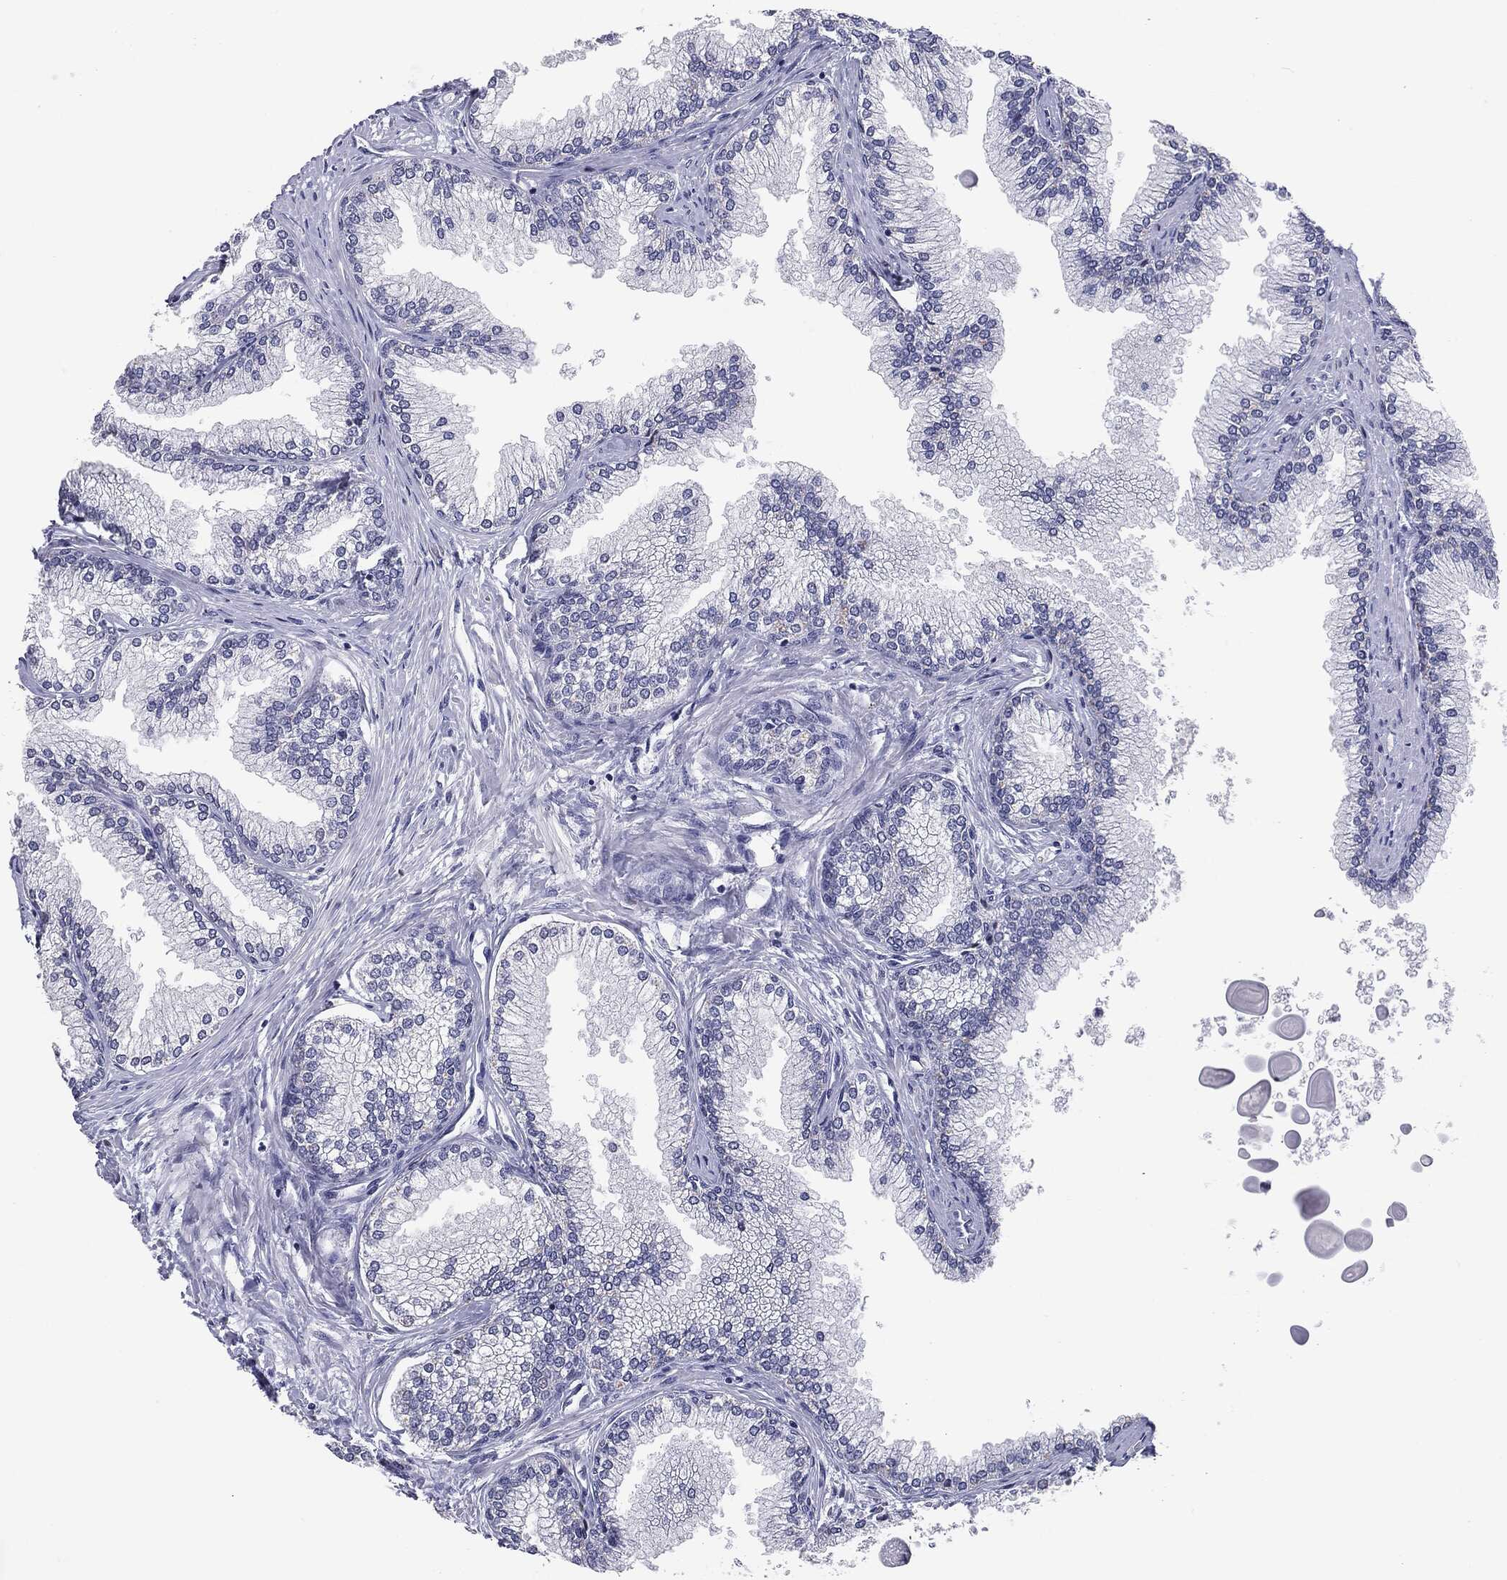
{"staining": {"intensity": "strong", "quantity": "<25%", "location": "cytoplasmic/membranous,nuclear"}, "tissue": "prostate", "cell_type": "Glandular cells", "image_type": "normal", "snomed": [{"axis": "morphology", "description": "Normal tissue, NOS"}, {"axis": "topography", "description": "Prostate"}], "caption": "Protein expression analysis of unremarkable prostate exhibits strong cytoplasmic/membranous,nuclear expression in approximately <25% of glandular cells. (Stains: DAB in brown, nuclei in blue, Microscopy: brightfield microscopy at high magnification).", "gene": "SERPINB4", "patient": {"sex": "male", "age": 72}}